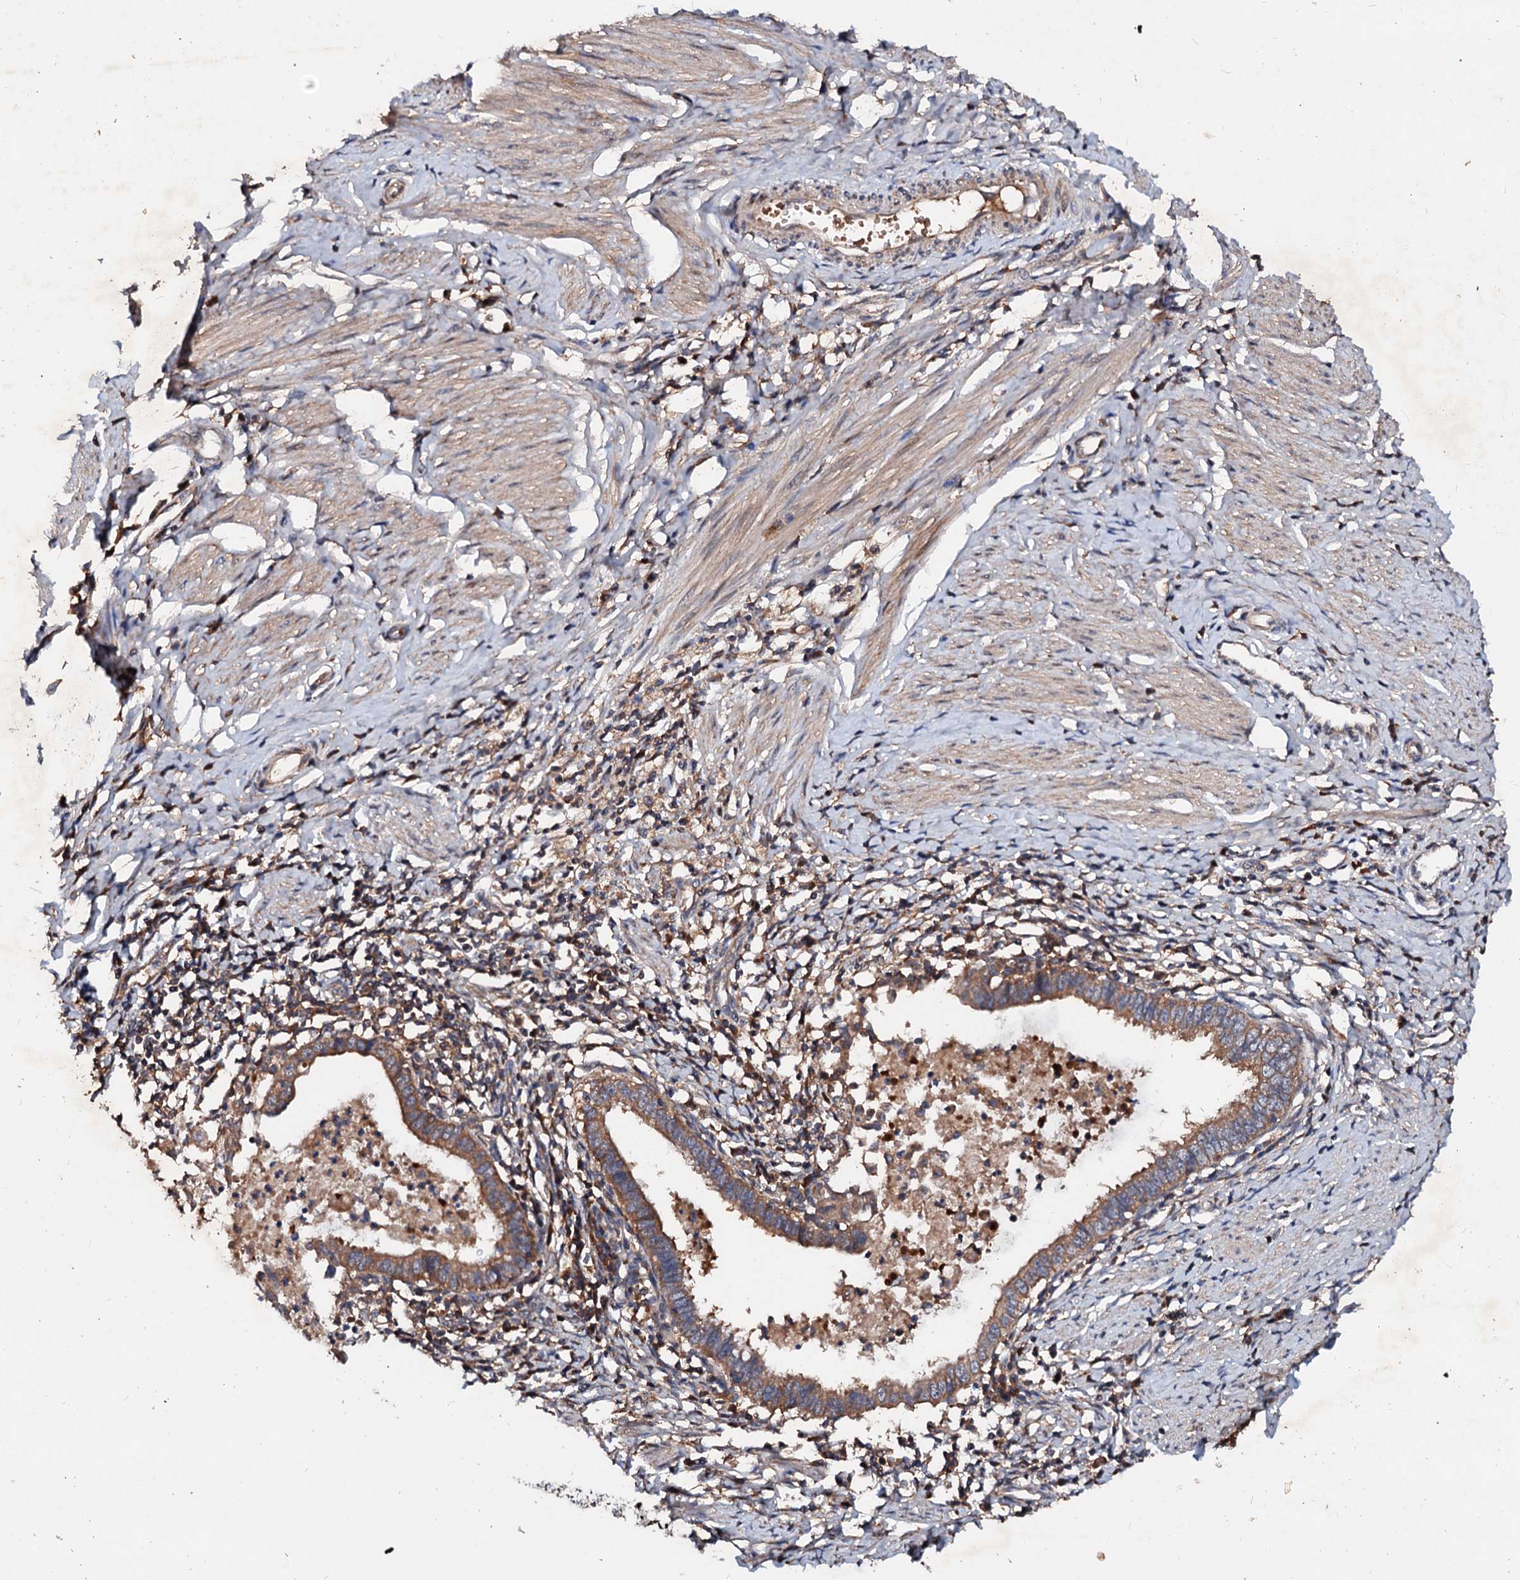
{"staining": {"intensity": "moderate", "quantity": ">75%", "location": "cytoplasmic/membranous"}, "tissue": "cervical cancer", "cell_type": "Tumor cells", "image_type": "cancer", "snomed": [{"axis": "morphology", "description": "Adenocarcinoma, NOS"}, {"axis": "topography", "description": "Cervix"}], "caption": "Immunohistochemical staining of human cervical cancer exhibits medium levels of moderate cytoplasmic/membranous staining in about >75% of tumor cells.", "gene": "EXTL1", "patient": {"sex": "female", "age": 36}}